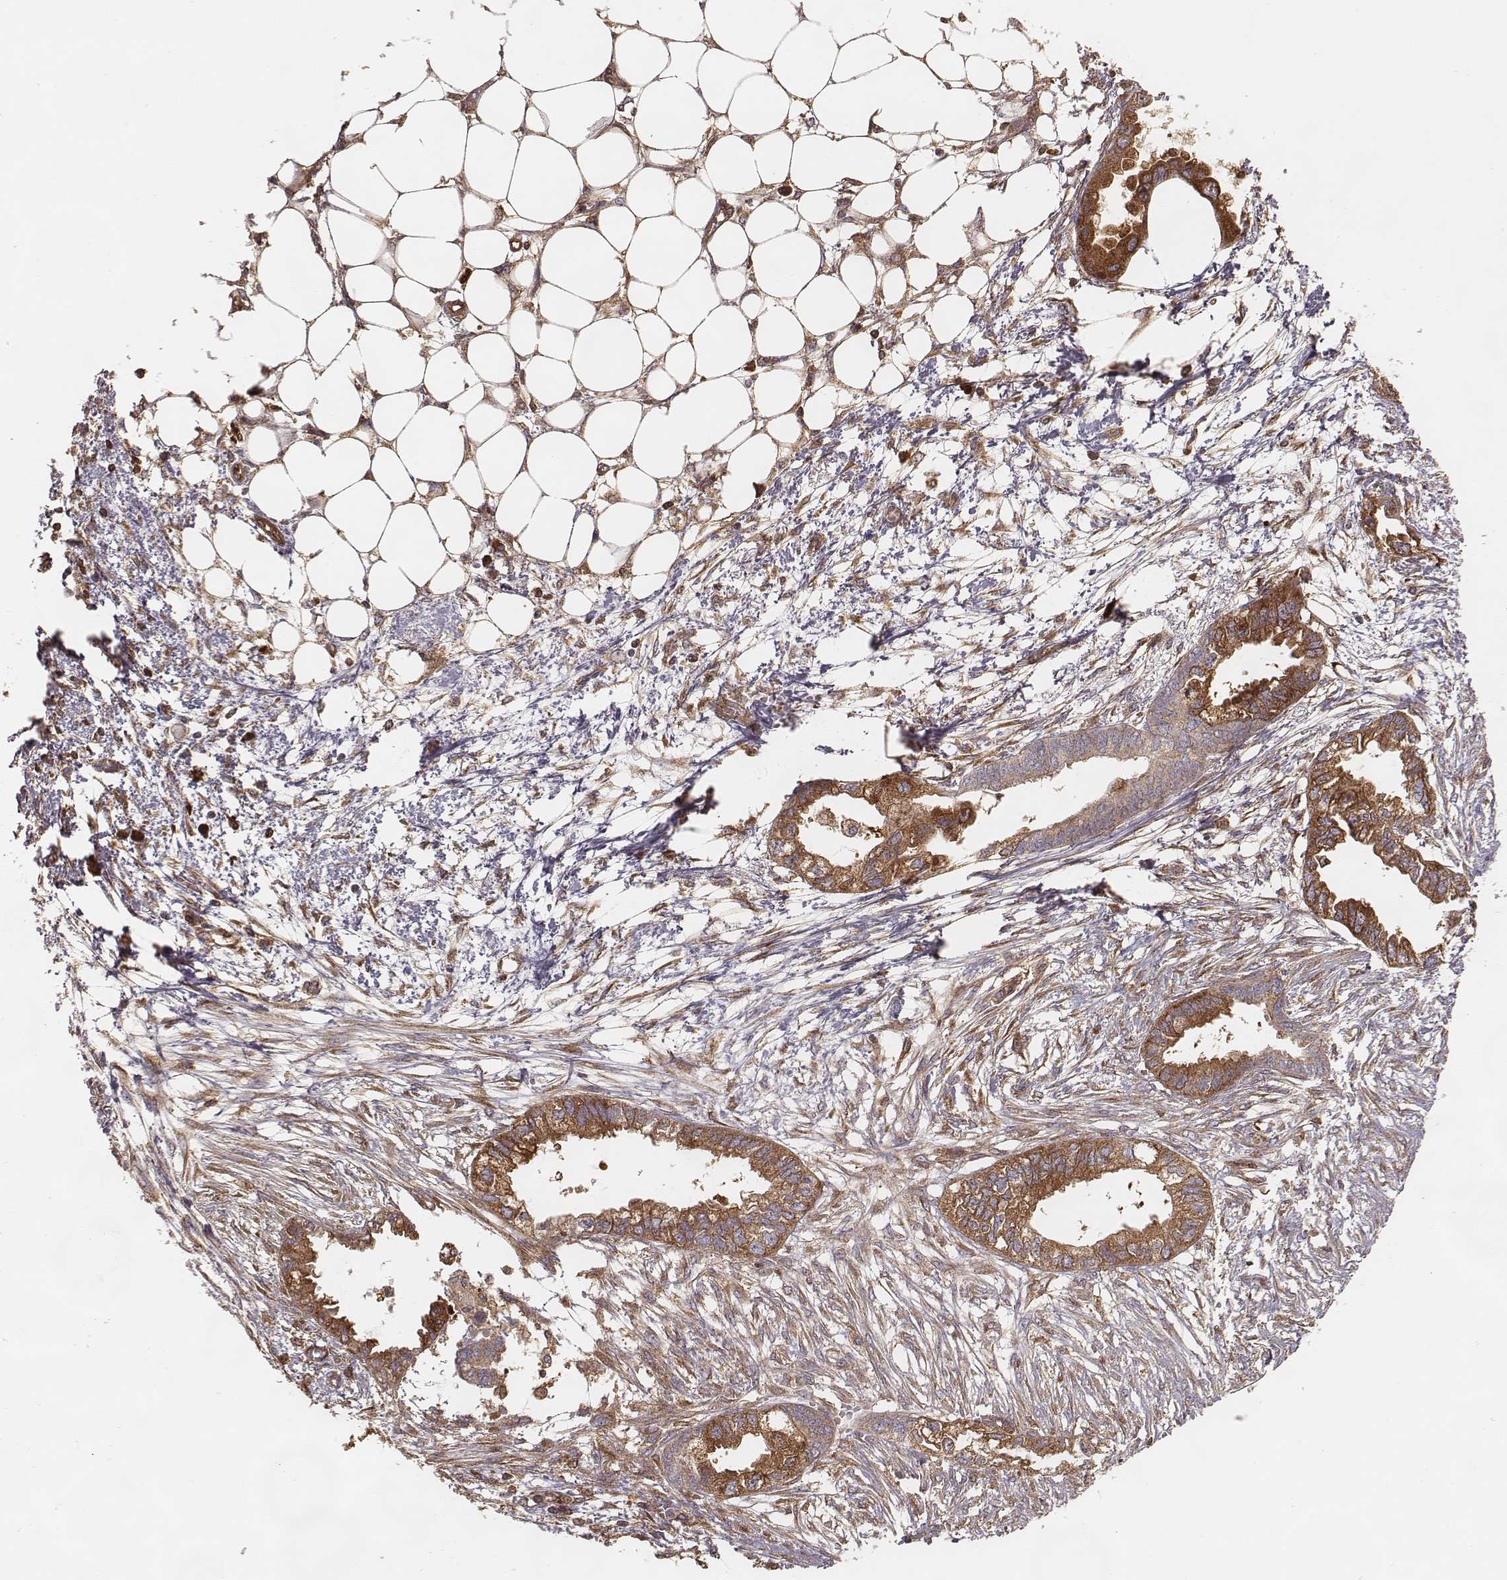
{"staining": {"intensity": "moderate", "quantity": ">75%", "location": "cytoplasmic/membranous"}, "tissue": "endometrial cancer", "cell_type": "Tumor cells", "image_type": "cancer", "snomed": [{"axis": "morphology", "description": "Adenocarcinoma, NOS"}, {"axis": "morphology", "description": "Adenocarcinoma, metastatic, NOS"}, {"axis": "topography", "description": "Adipose tissue"}, {"axis": "topography", "description": "Endometrium"}], "caption": "Immunohistochemical staining of human endometrial adenocarcinoma displays medium levels of moderate cytoplasmic/membranous protein positivity in about >75% of tumor cells. (IHC, brightfield microscopy, high magnification).", "gene": "CARS1", "patient": {"sex": "female", "age": 67}}